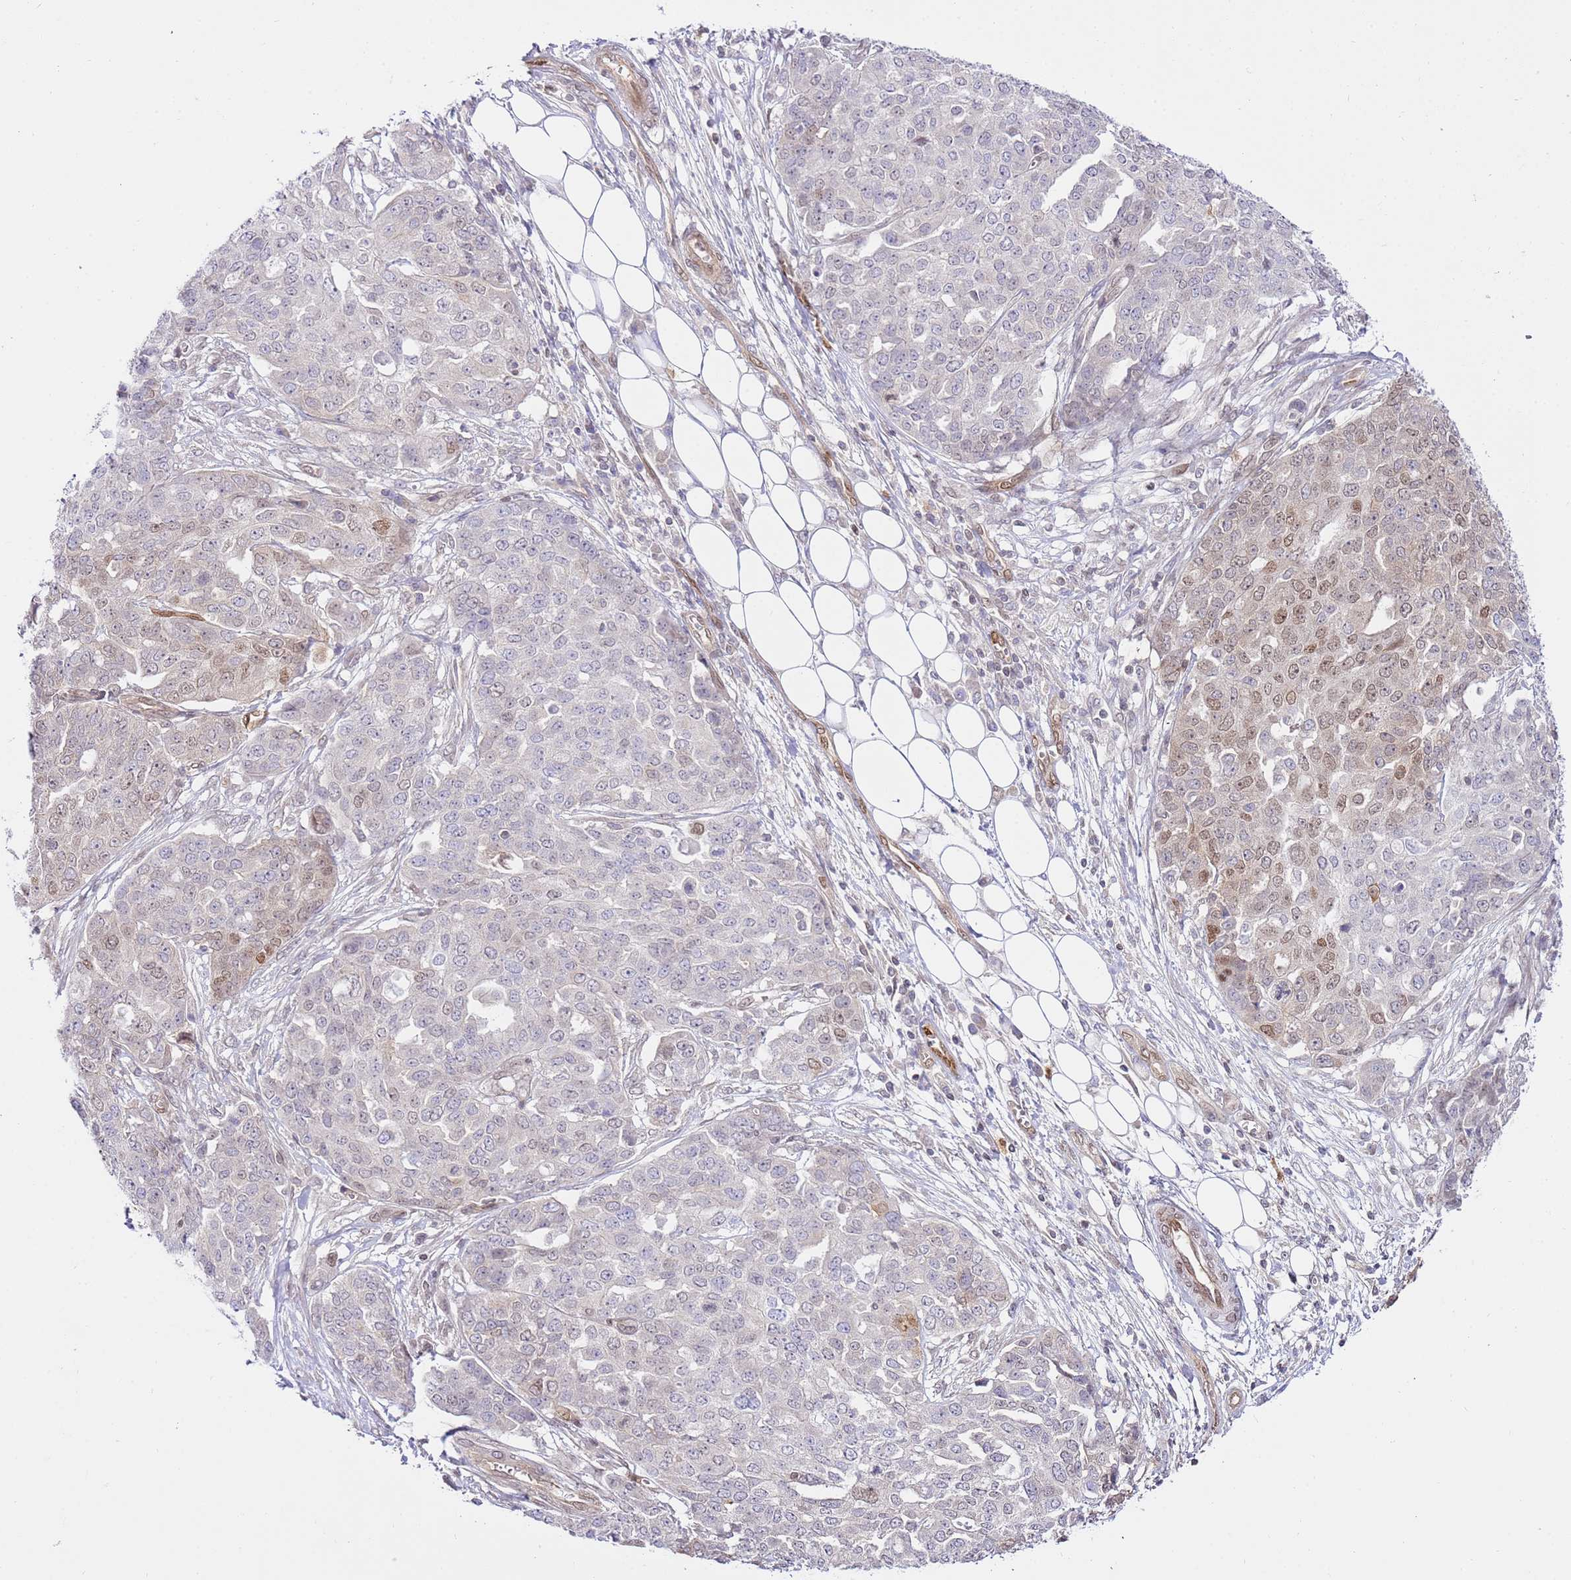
{"staining": {"intensity": "weak", "quantity": "<25%", "location": "nuclear"}, "tissue": "ovarian cancer", "cell_type": "Tumor cells", "image_type": "cancer", "snomed": [{"axis": "morphology", "description": "Cystadenocarcinoma, serous, NOS"}, {"axis": "topography", "description": "Soft tissue"}, {"axis": "topography", "description": "Ovary"}], "caption": "IHC histopathology image of neoplastic tissue: human ovarian serous cystadenocarcinoma stained with DAB (3,3'-diaminobenzidine) displays no significant protein positivity in tumor cells.", "gene": "TRIM37", "patient": {"sex": "female", "age": 57}}